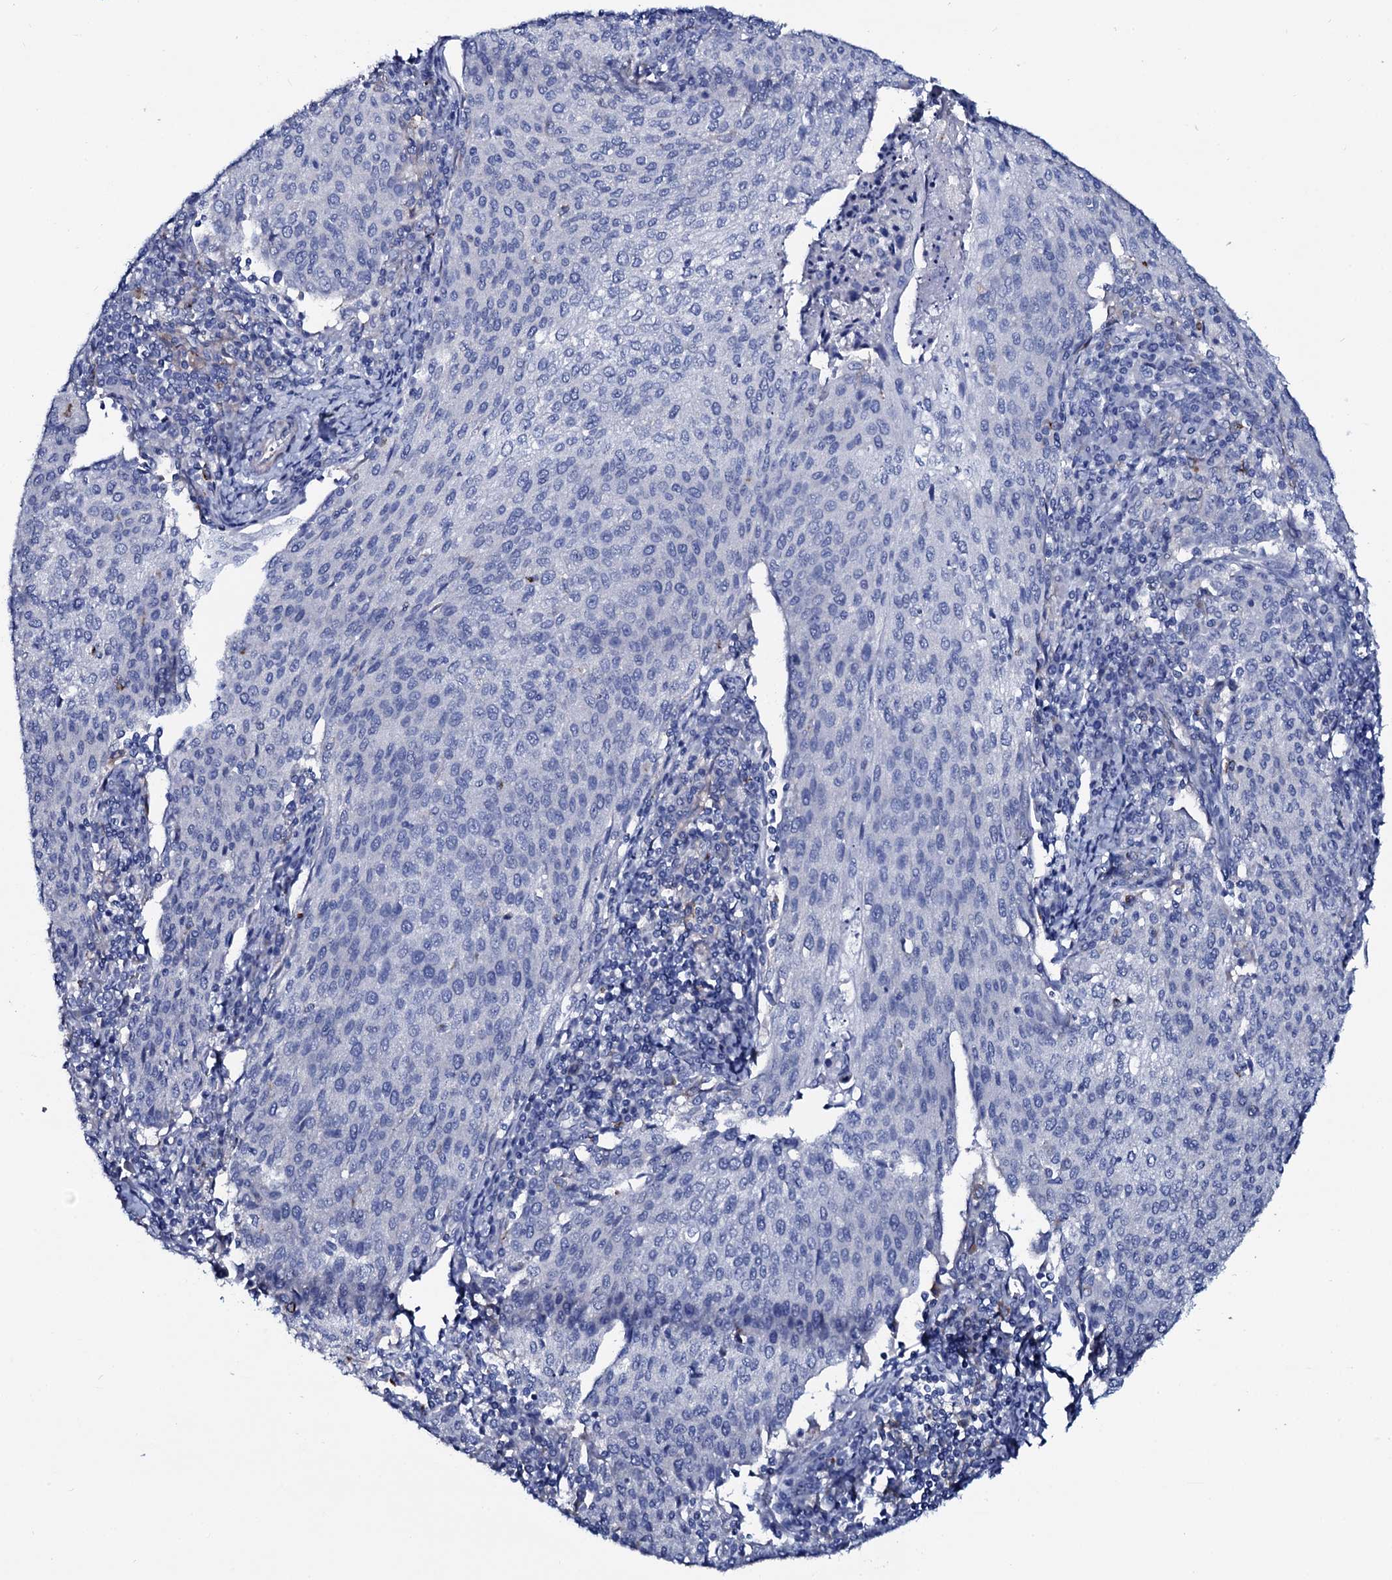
{"staining": {"intensity": "negative", "quantity": "none", "location": "none"}, "tissue": "cervical cancer", "cell_type": "Tumor cells", "image_type": "cancer", "snomed": [{"axis": "morphology", "description": "Squamous cell carcinoma, NOS"}, {"axis": "topography", "description": "Cervix"}], "caption": "Human squamous cell carcinoma (cervical) stained for a protein using IHC exhibits no expression in tumor cells.", "gene": "GYS2", "patient": {"sex": "female", "age": 46}}